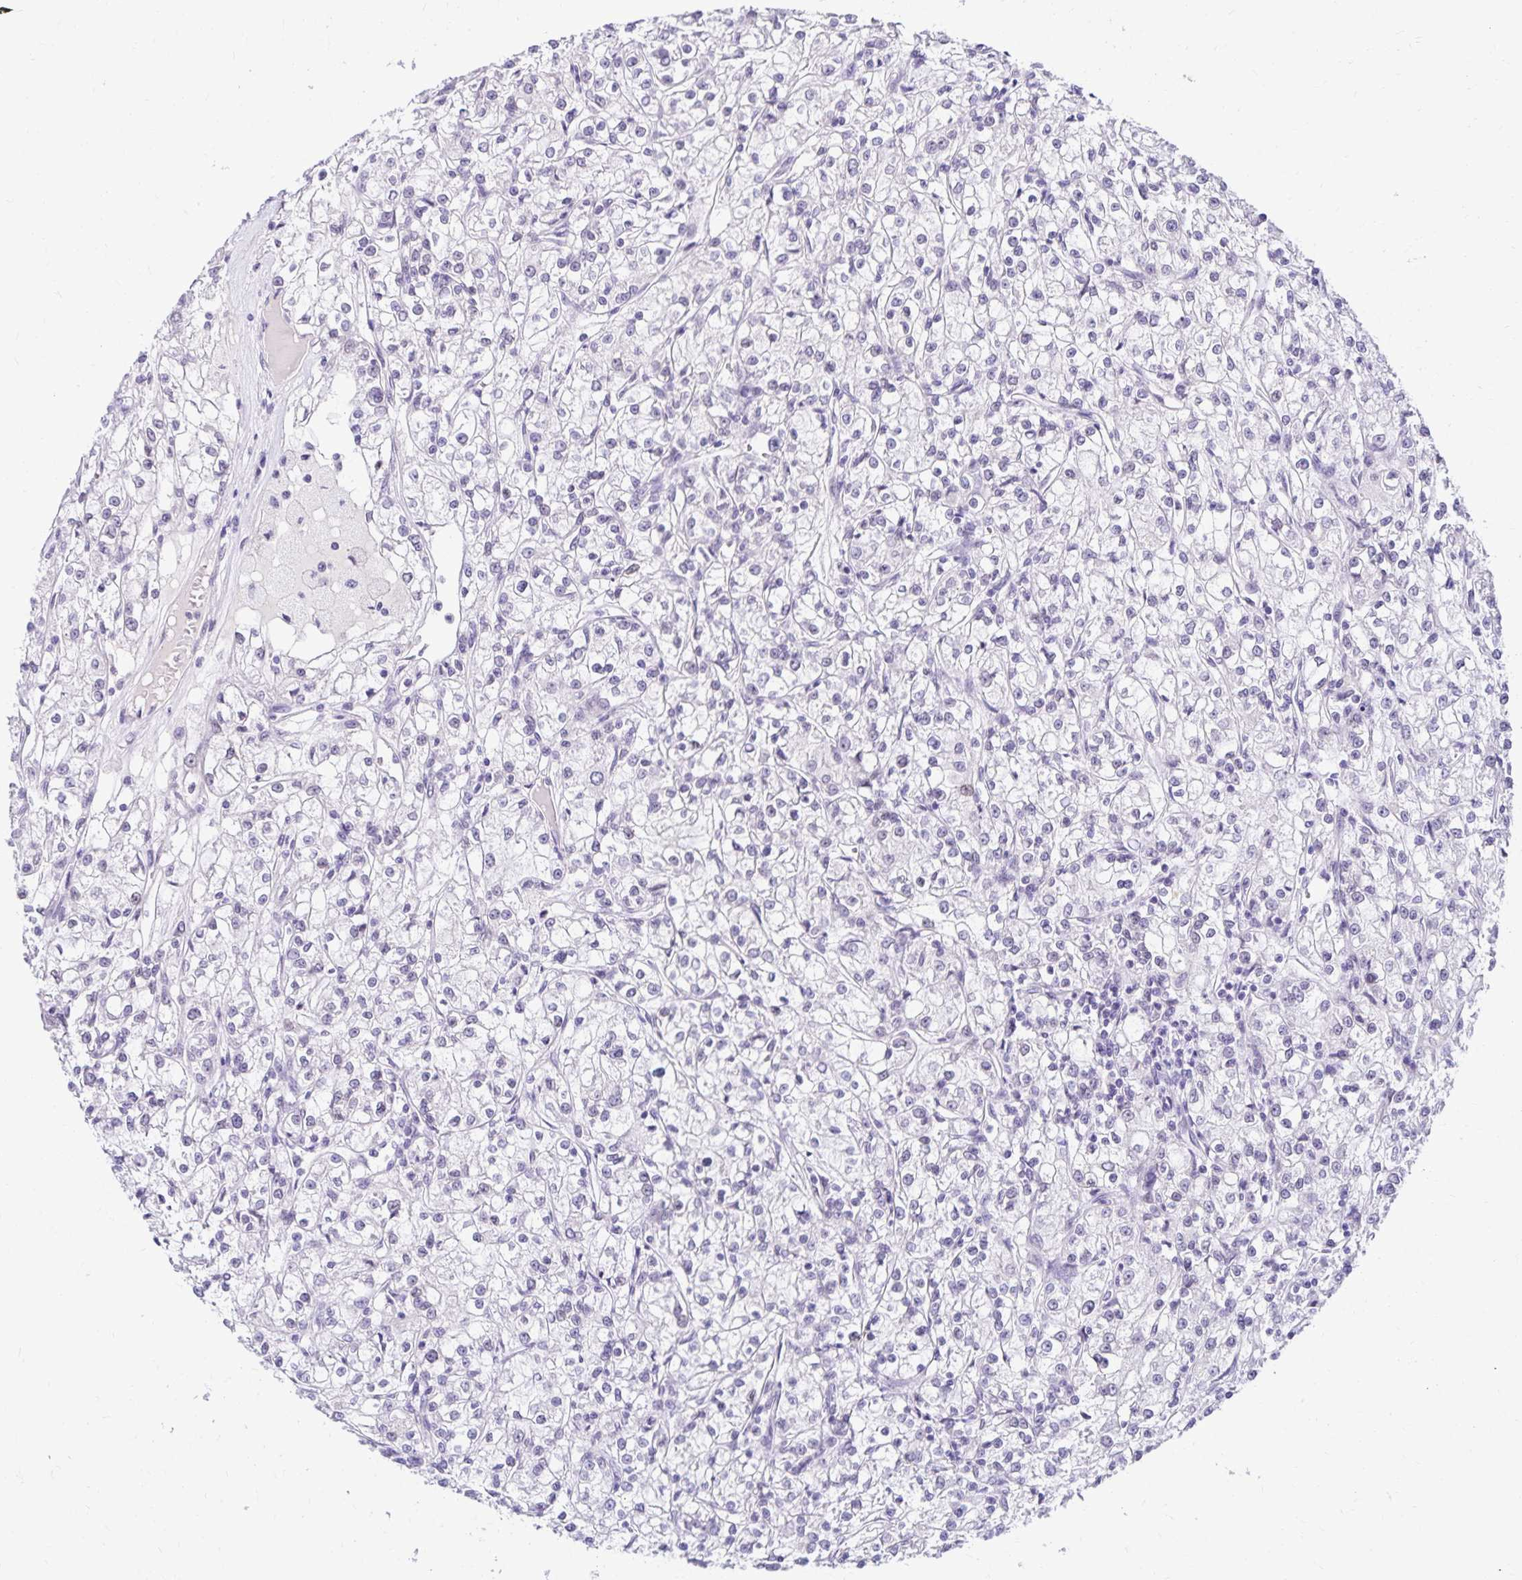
{"staining": {"intensity": "negative", "quantity": "none", "location": "none"}, "tissue": "renal cancer", "cell_type": "Tumor cells", "image_type": "cancer", "snomed": [{"axis": "morphology", "description": "Adenocarcinoma, NOS"}, {"axis": "topography", "description": "Kidney"}], "caption": "A high-resolution histopathology image shows immunohistochemistry (IHC) staining of renal cancer (adenocarcinoma), which shows no significant expression in tumor cells.", "gene": "FAM166C", "patient": {"sex": "female", "age": 59}}